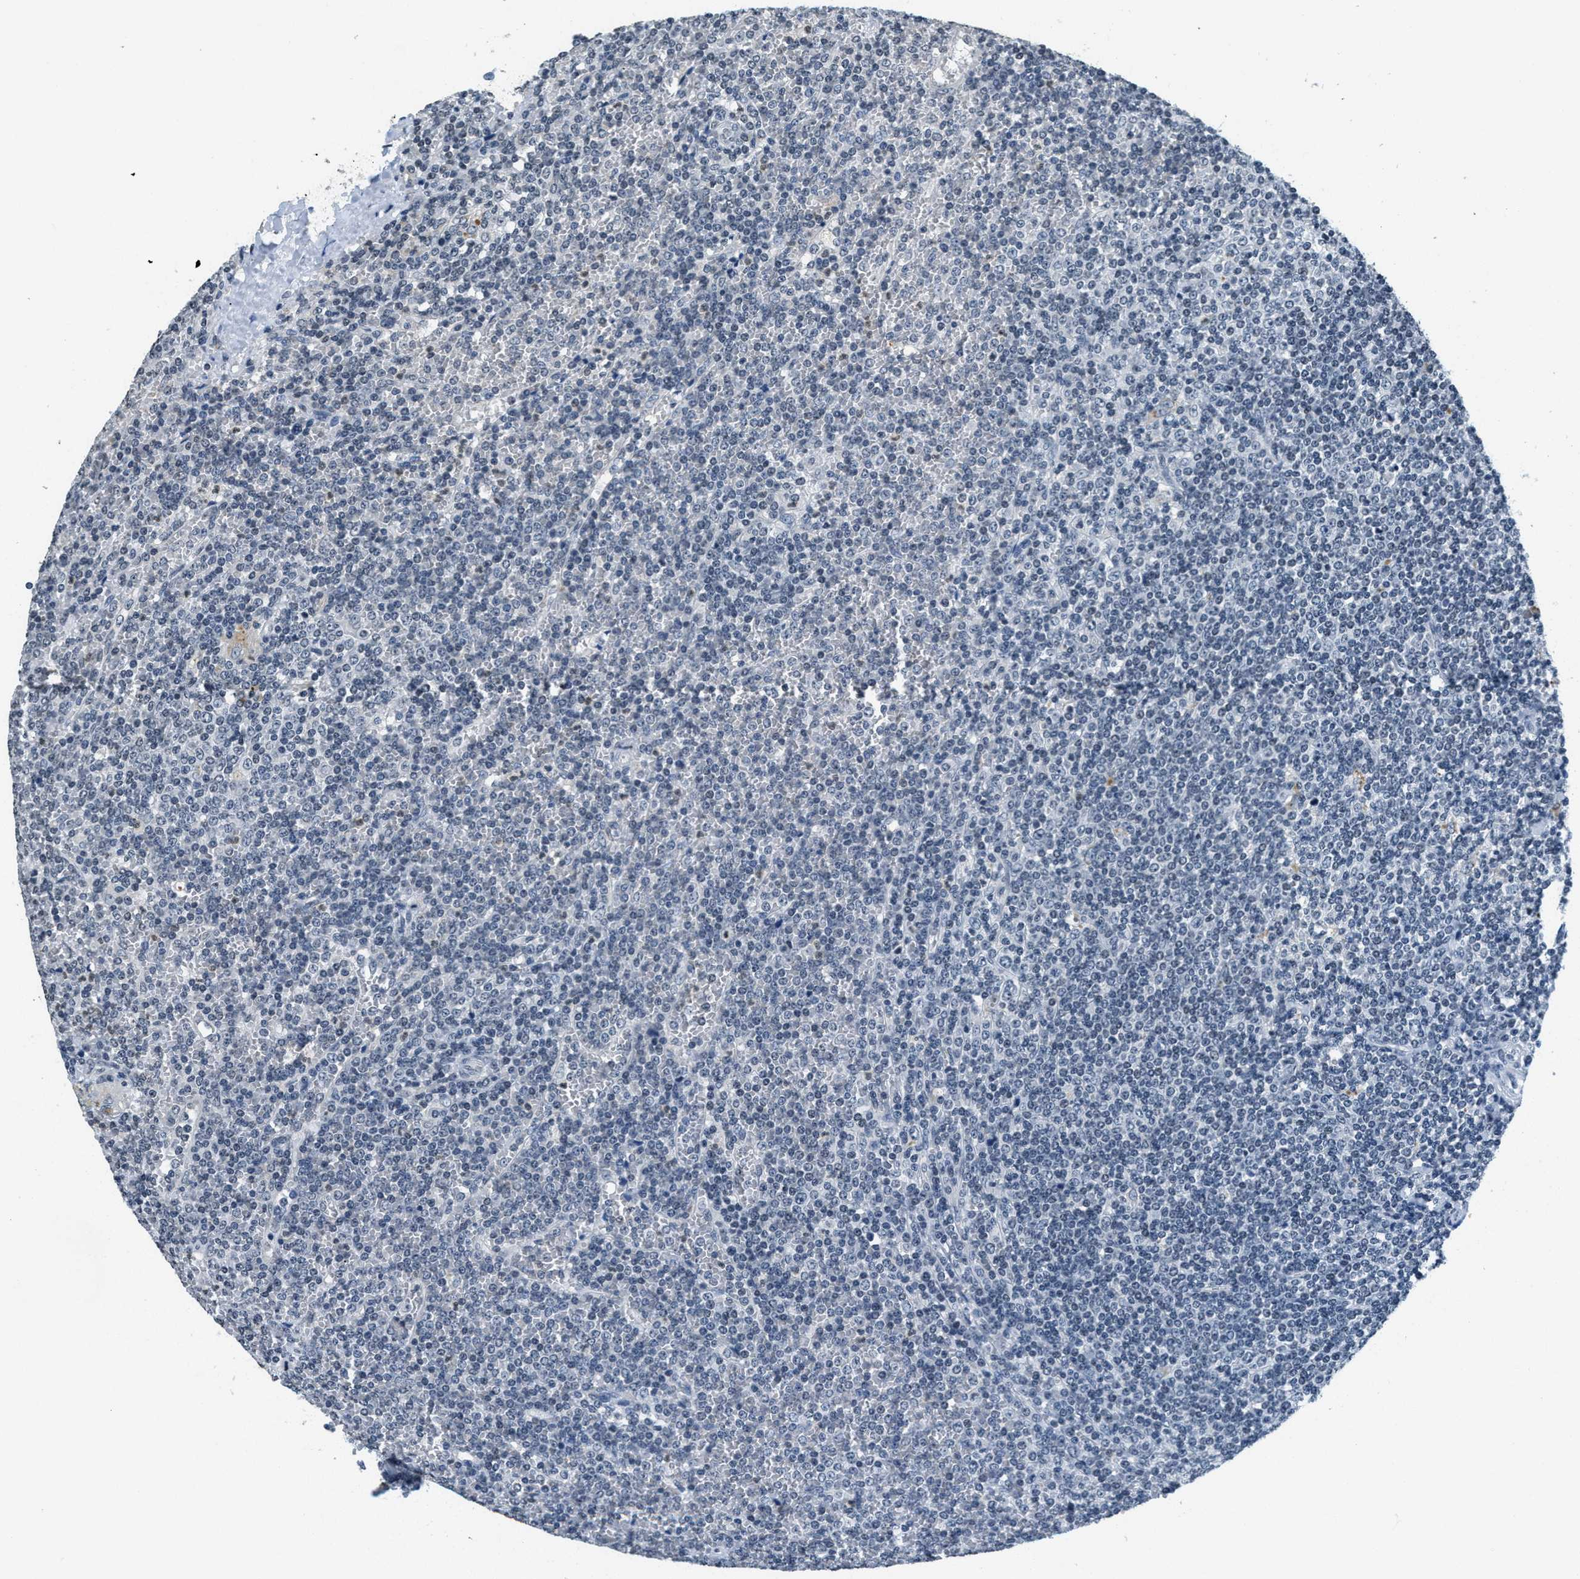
{"staining": {"intensity": "negative", "quantity": "none", "location": "none"}, "tissue": "lymphoma", "cell_type": "Tumor cells", "image_type": "cancer", "snomed": [{"axis": "morphology", "description": "Malignant lymphoma, non-Hodgkin's type, Low grade"}, {"axis": "topography", "description": "Spleen"}], "caption": "This is an immunohistochemistry (IHC) image of human low-grade malignant lymphoma, non-Hodgkin's type. There is no expression in tumor cells.", "gene": "CA4", "patient": {"sex": "female", "age": 19}}